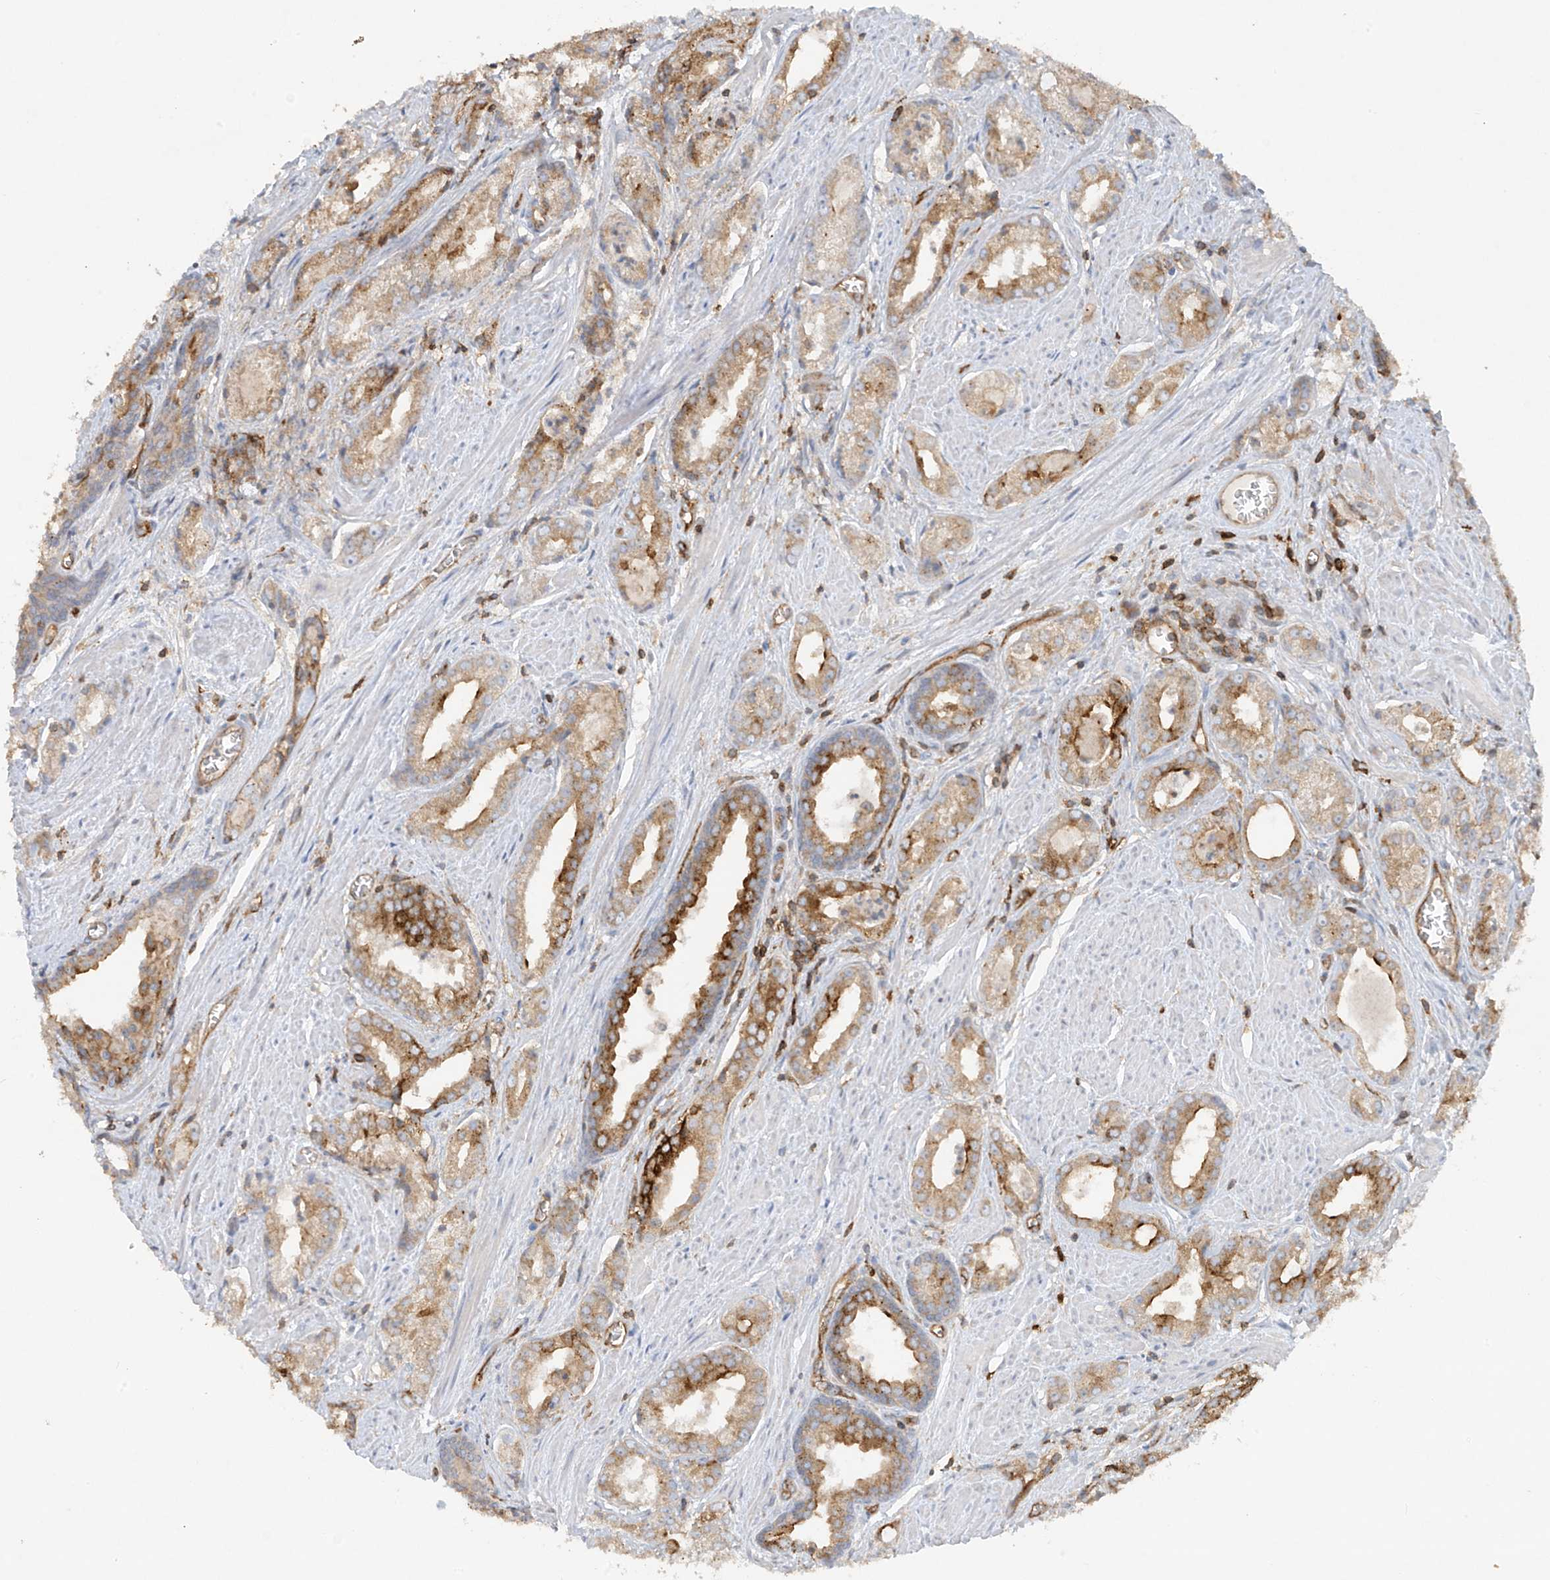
{"staining": {"intensity": "strong", "quantity": ">75%", "location": "cytoplasmic/membranous"}, "tissue": "prostate cancer", "cell_type": "Tumor cells", "image_type": "cancer", "snomed": [{"axis": "morphology", "description": "Adenocarcinoma, Low grade"}, {"axis": "topography", "description": "Prostate"}], "caption": "Prostate adenocarcinoma (low-grade) stained for a protein displays strong cytoplasmic/membranous positivity in tumor cells.", "gene": "HLA-E", "patient": {"sex": "male", "age": 54}}